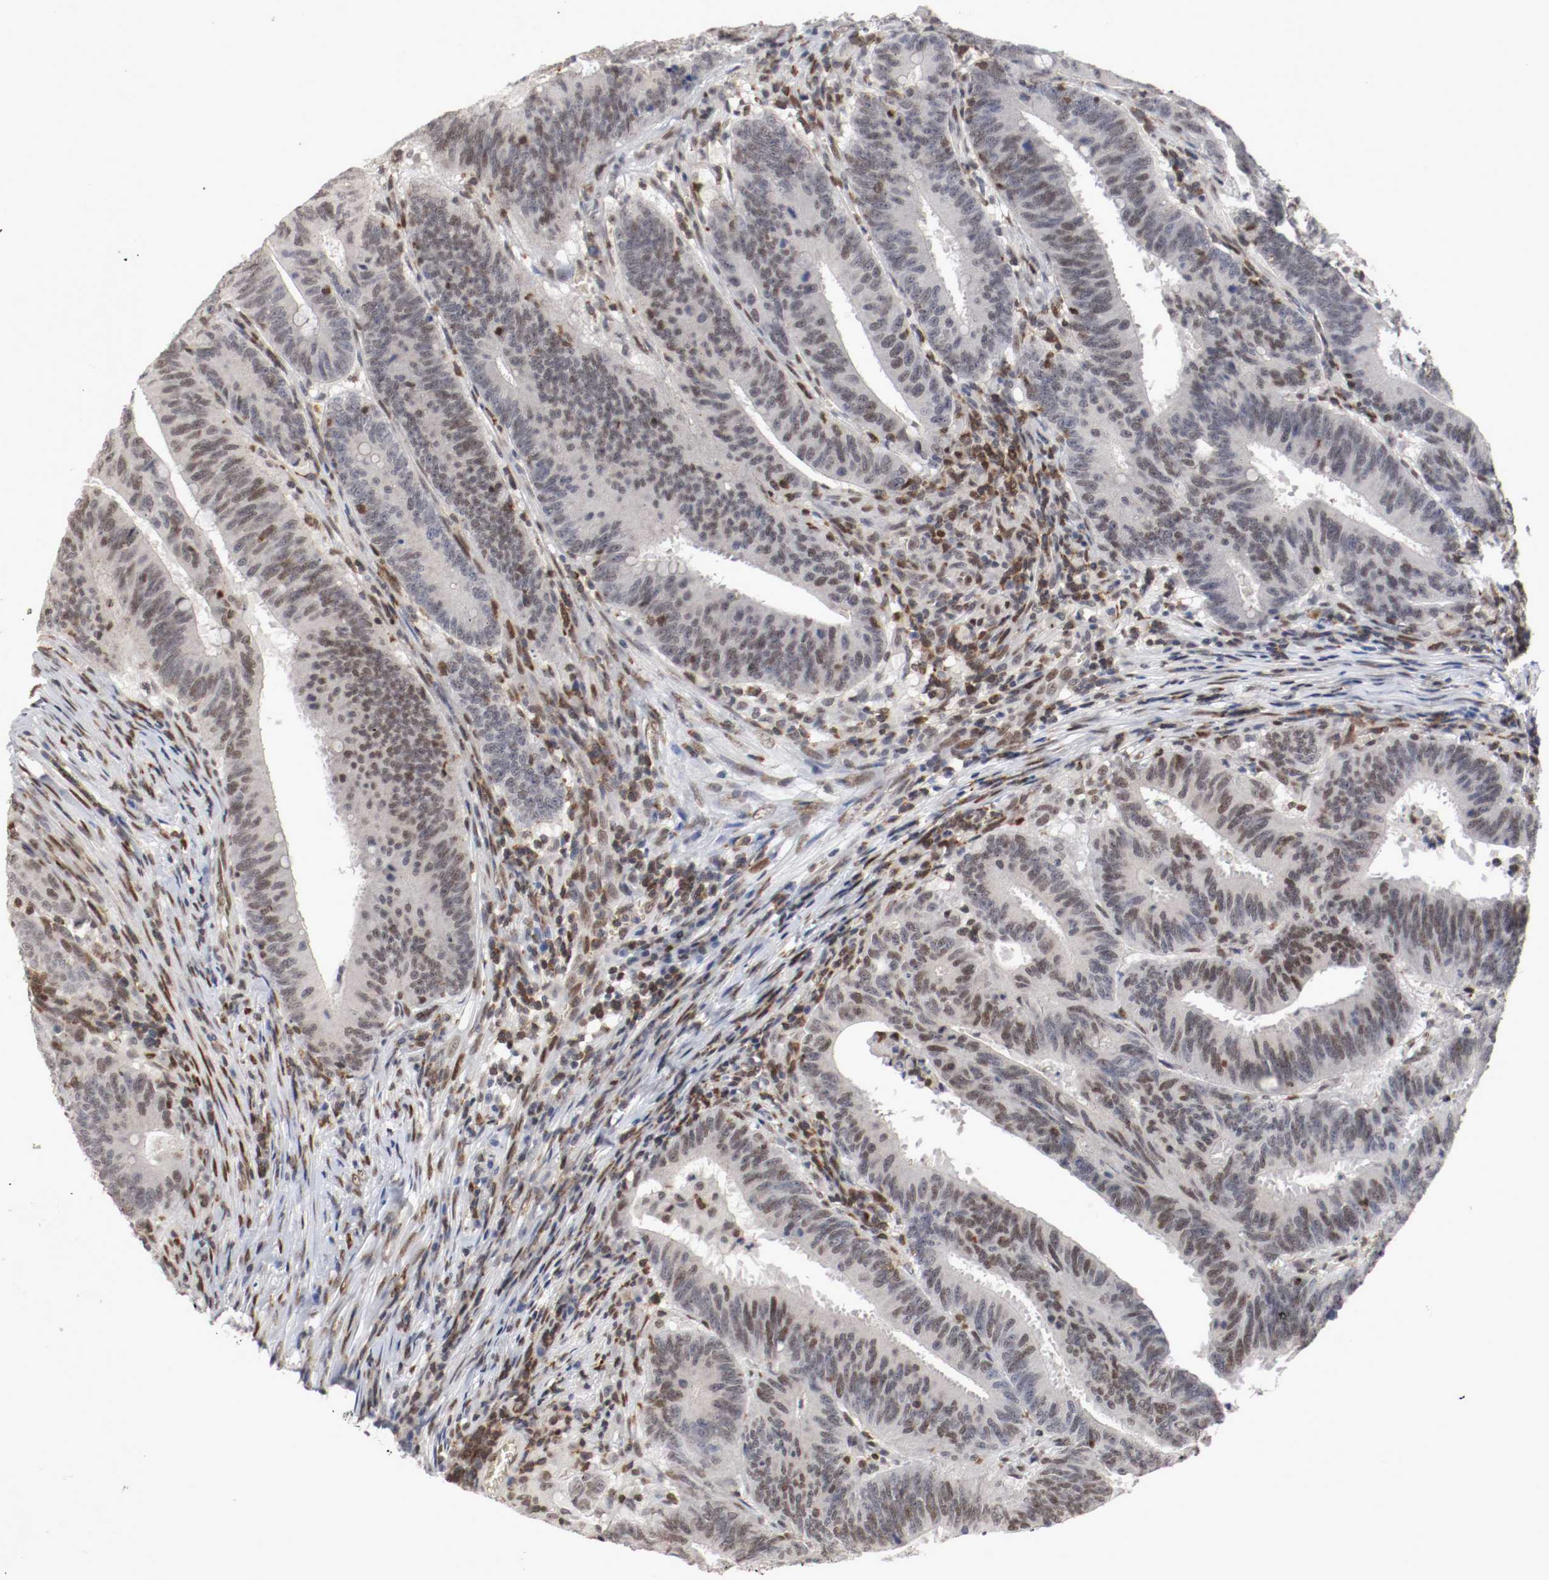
{"staining": {"intensity": "moderate", "quantity": ">75%", "location": "nuclear"}, "tissue": "colorectal cancer", "cell_type": "Tumor cells", "image_type": "cancer", "snomed": [{"axis": "morphology", "description": "Adenocarcinoma, NOS"}, {"axis": "topography", "description": "Colon"}], "caption": "Brown immunohistochemical staining in colorectal cancer (adenocarcinoma) demonstrates moderate nuclear staining in about >75% of tumor cells.", "gene": "JUND", "patient": {"sex": "male", "age": 45}}